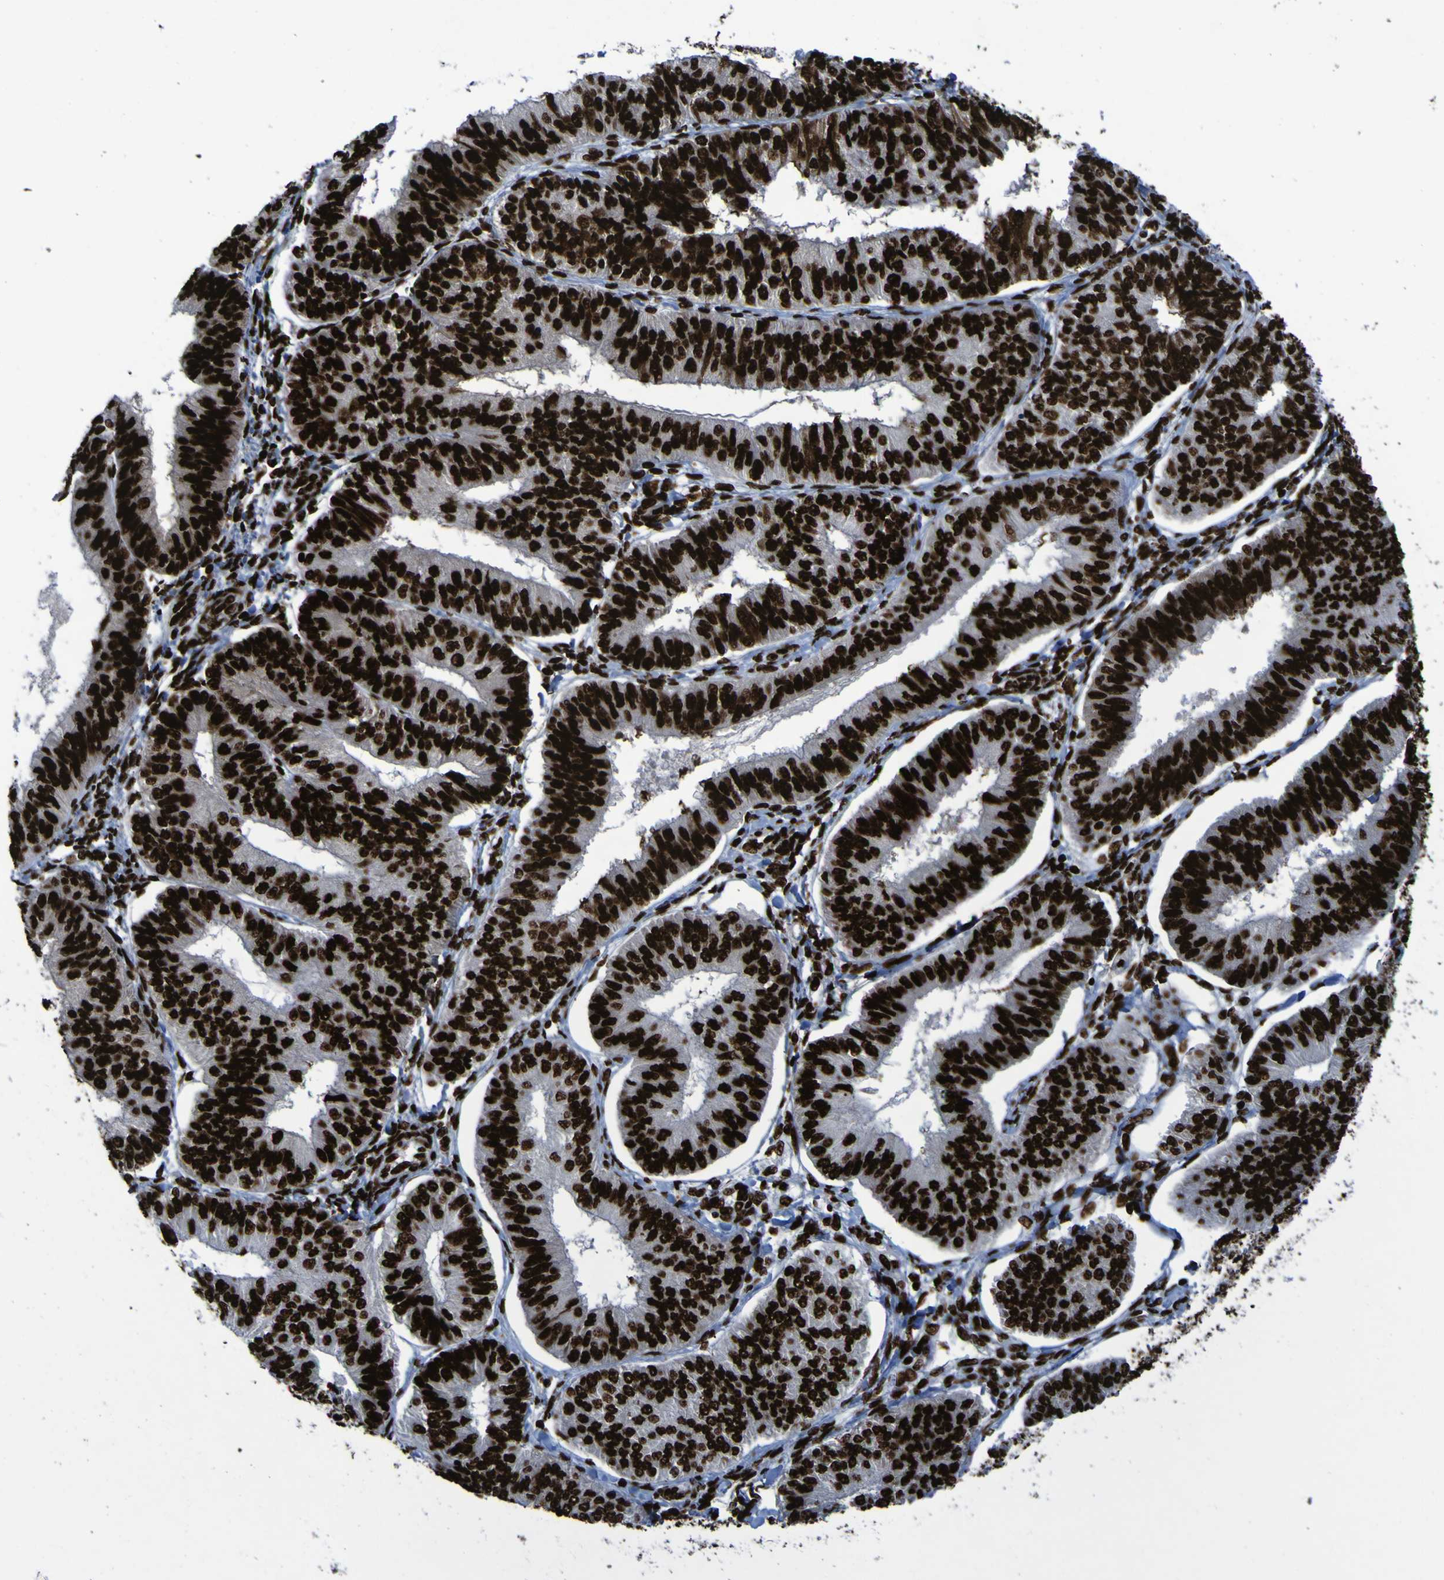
{"staining": {"intensity": "strong", "quantity": ">75%", "location": "nuclear"}, "tissue": "endometrial cancer", "cell_type": "Tumor cells", "image_type": "cancer", "snomed": [{"axis": "morphology", "description": "Adenocarcinoma, NOS"}, {"axis": "topography", "description": "Endometrium"}], "caption": "An immunohistochemistry (IHC) histopathology image of neoplastic tissue is shown. Protein staining in brown shows strong nuclear positivity in adenocarcinoma (endometrial) within tumor cells.", "gene": "NPM1", "patient": {"sex": "female", "age": 58}}